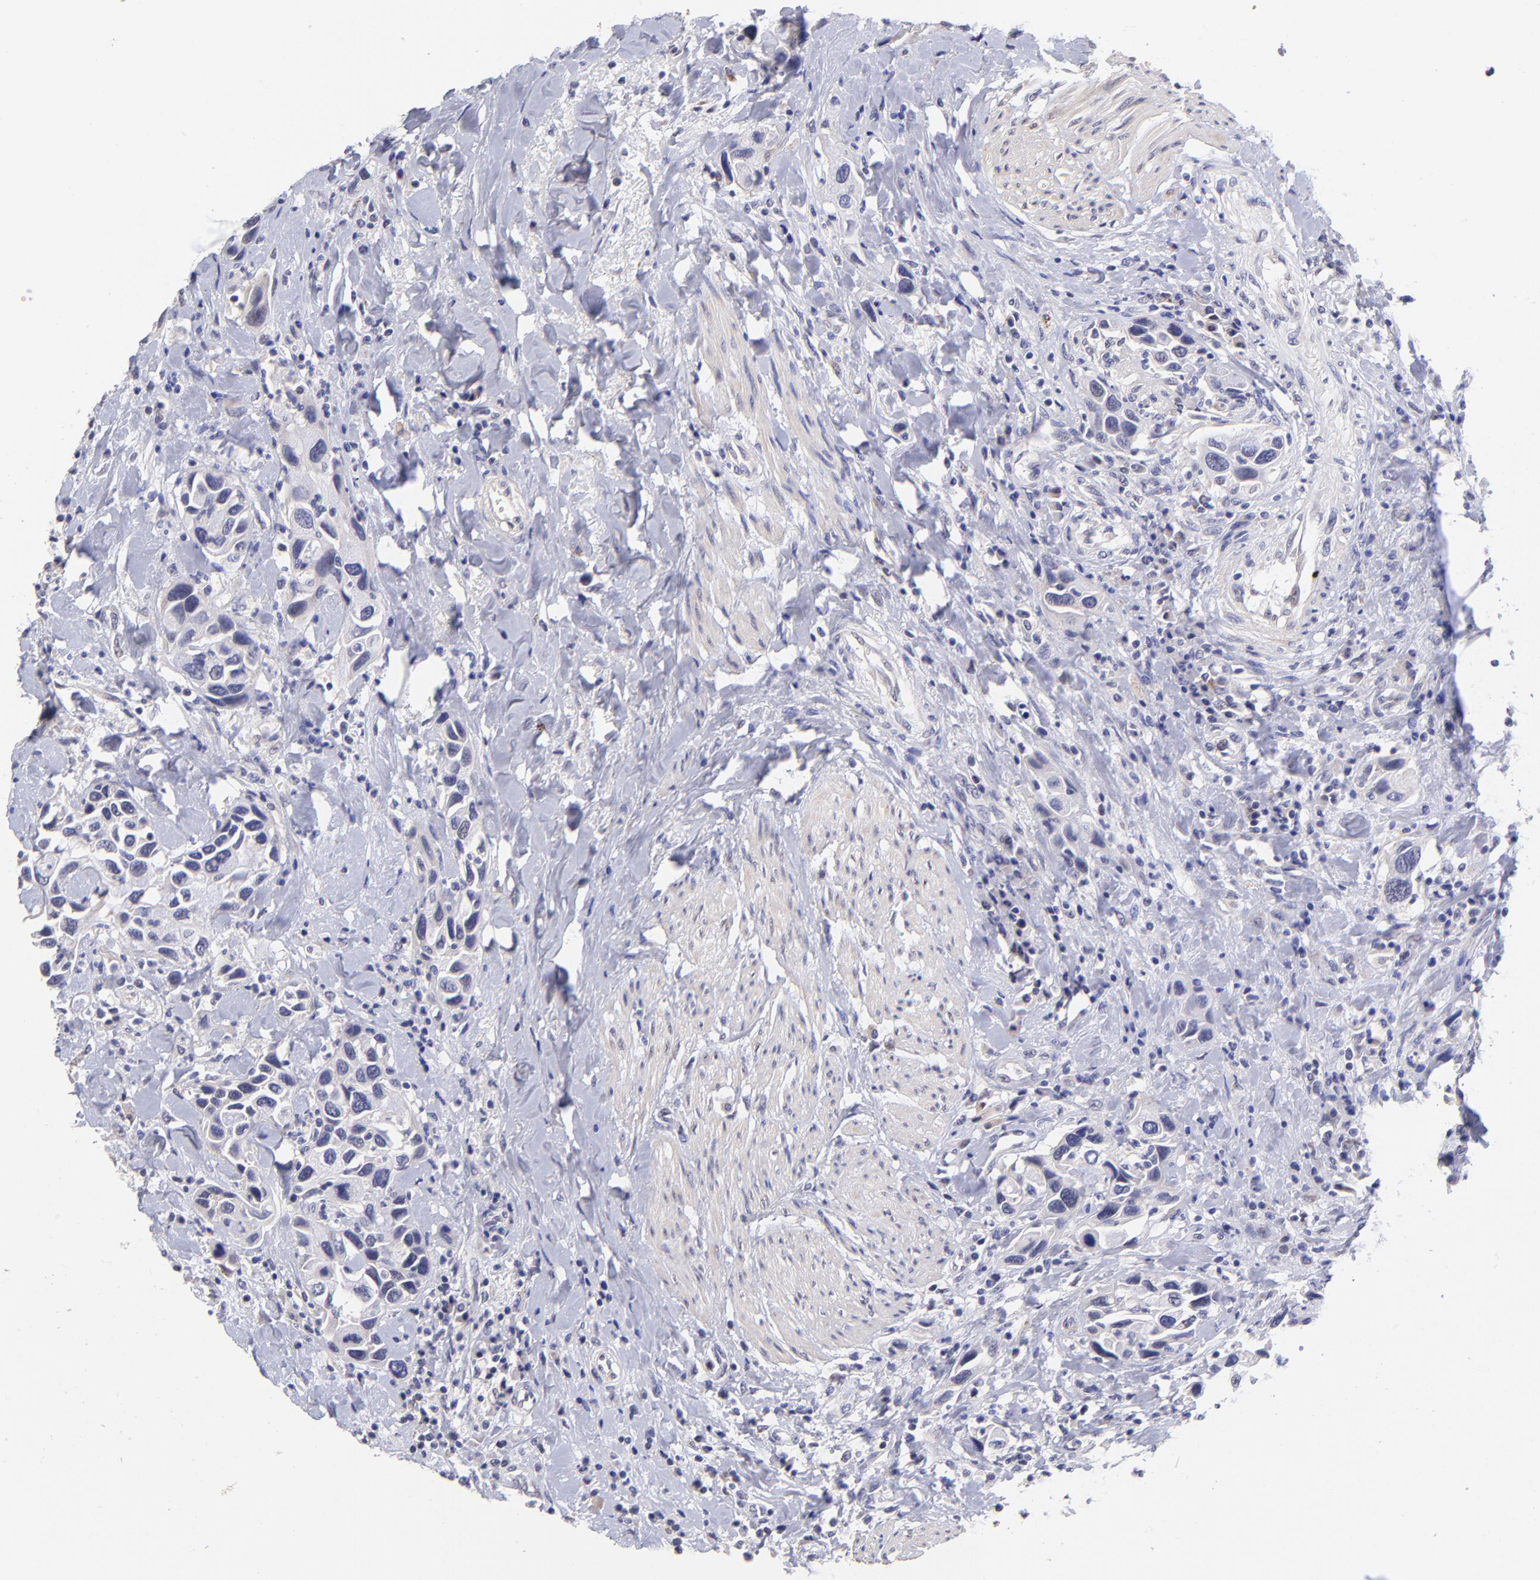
{"staining": {"intensity": "negative", "quantity": "none", "location": "none"}, "tissue": "urothelial cancer", "cell_type": "Tumor cells", "image_type": "cancer", "snomed": [{"axis": "morphology", "description": "Urothelial carcinoma, High grade"}, {"axis": "topography", "description": "Urinary bladder"}], "caption": "IHC of urothelial cancer displays no positivity in tumor cells.", "gene": "NSF", "patient": {"sex": "male", "age": 66}}